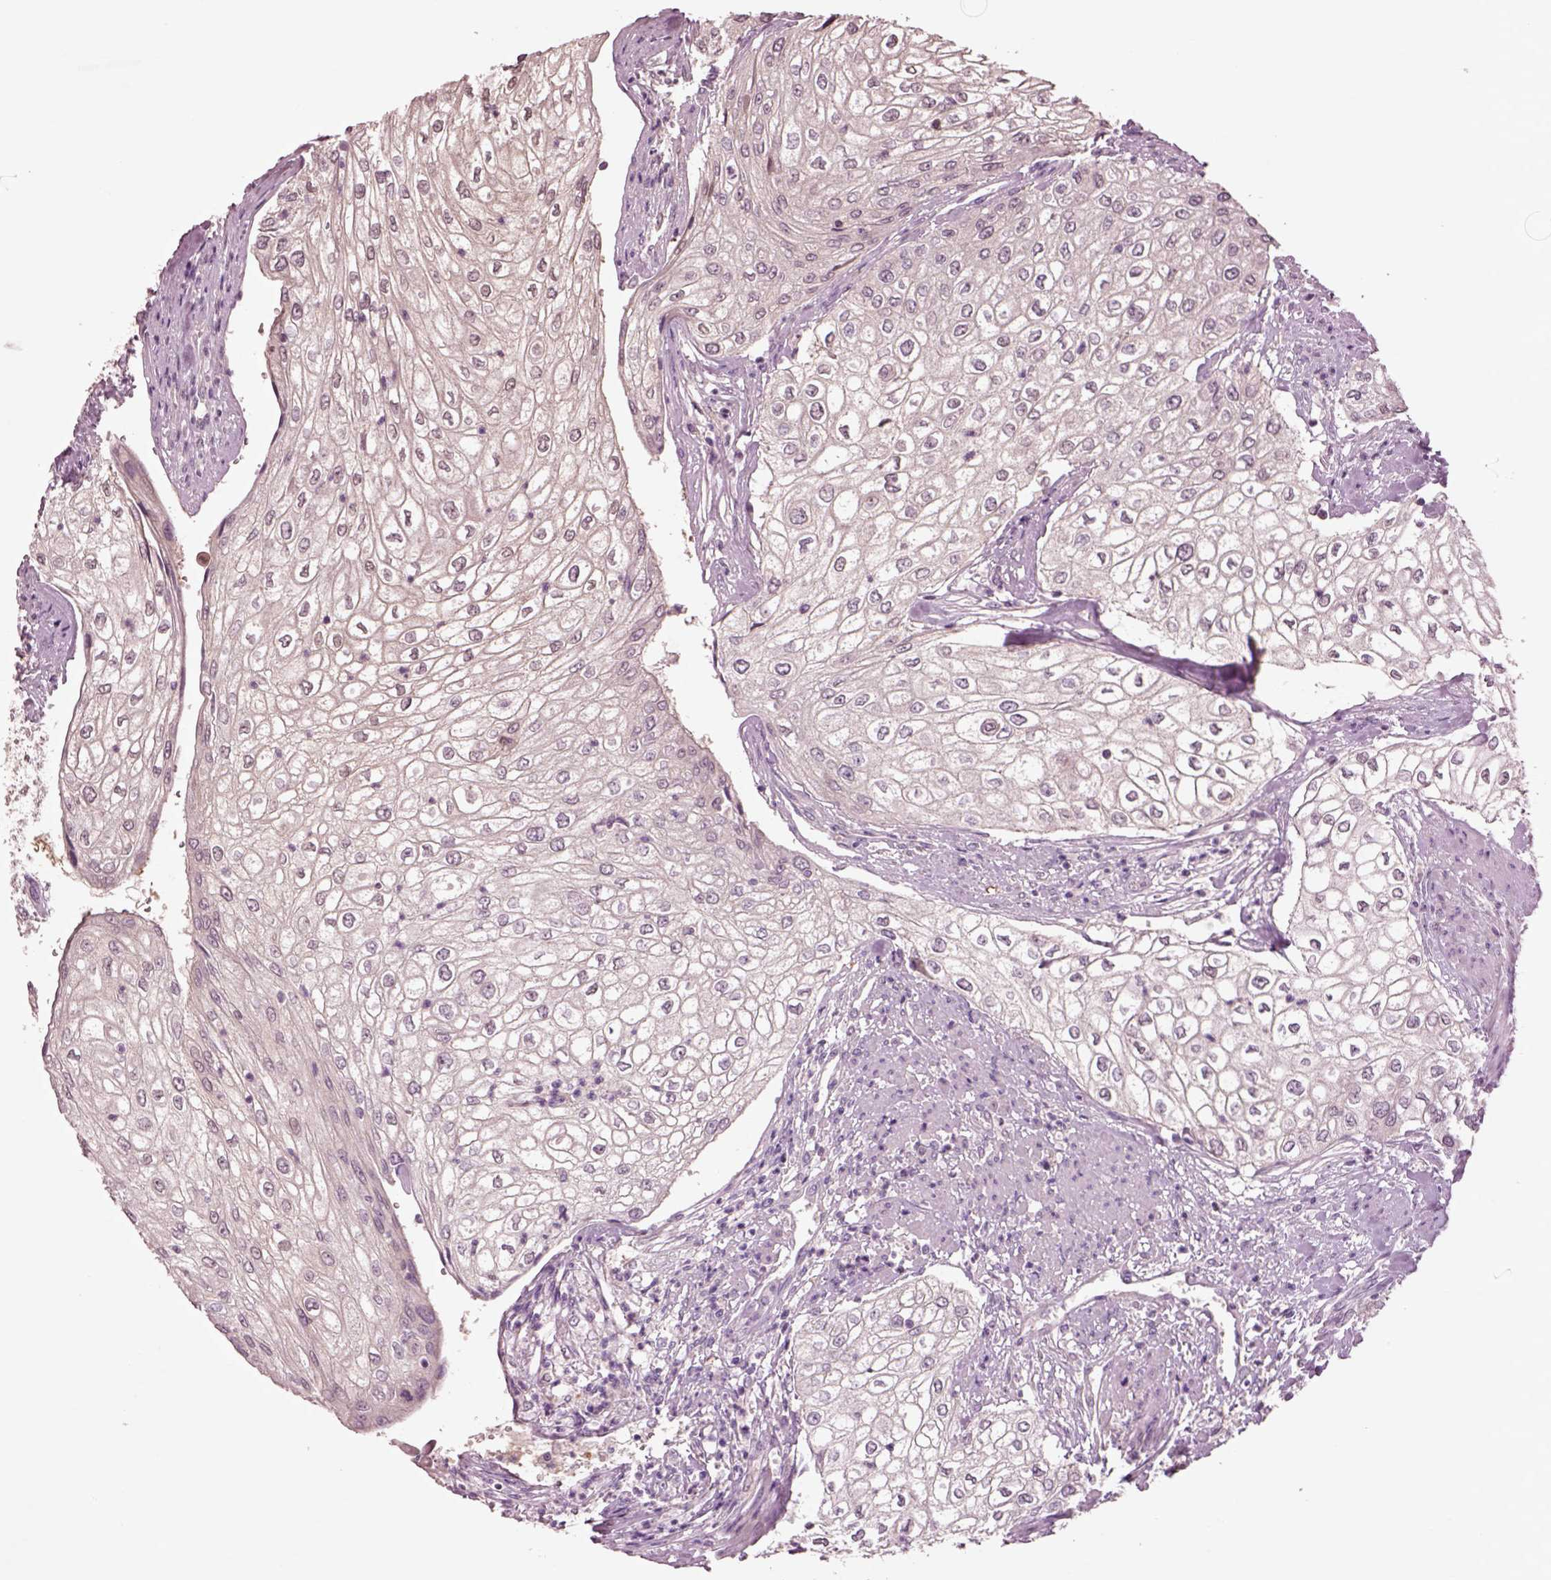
{"staining": {"intensity": "negative", "quantity": "none", "location": "none"}, "tissue": "urothelial cancer", "cell_type": "Tumor cells", "image_type": "cancer", "snomed": [{"axis": "morphology", "description": "Urothelial carcinoma, High grade"}, {"axis": "topography", "description": "Urinary bladder"}], "caption": "A high-resolution histopathology image shows immunohistochemistry staining of urothelial cancer, which displays no significant expression in tumor cells.", "gene": "CLPSL1", "patient": {"sex": "male", "age": 62}}